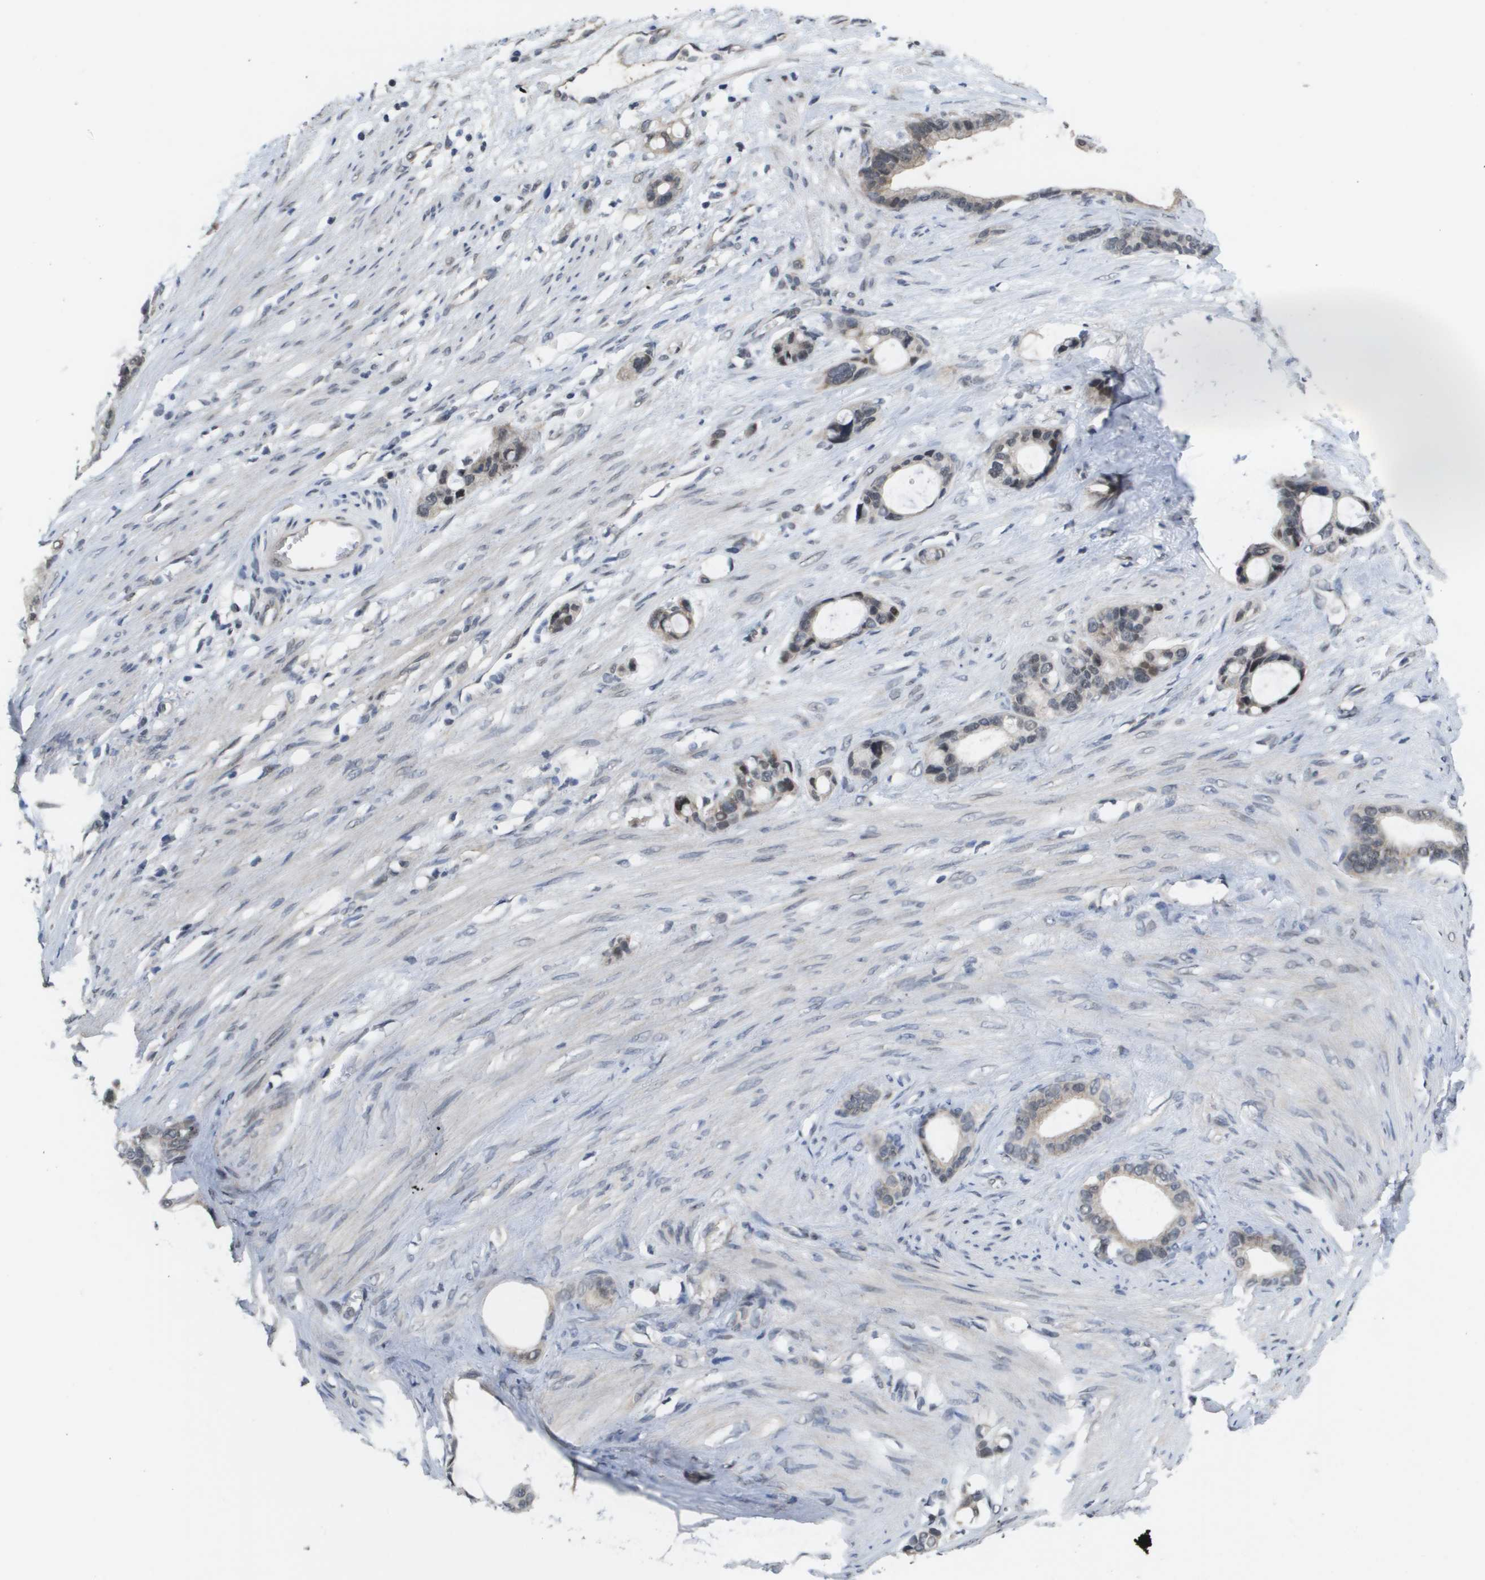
{"staining": {"intensity": "weak", "quantity": "25%-75%", "location": "cytoplasmic/membranous,nuclear"}, "tissue": "stomach cancer", "cell_type": "Tumor cells", "image_type": "cancer", "snomed": [{"axis": "morphology", "description": "Adenocarcinoma, NOS"}, {"axis": "topography", "description": "Stomach"}], "caption": "The micrograph displays immunohistochemical staining of adenocarcinoma (stomach). There is weak cytoplasmic/membranous and nuclear positivity is identified in approximately 25%-75% of tumor cells.", "gene": "AMBRA1", "patient": {"sex": "female", "age": 75}}